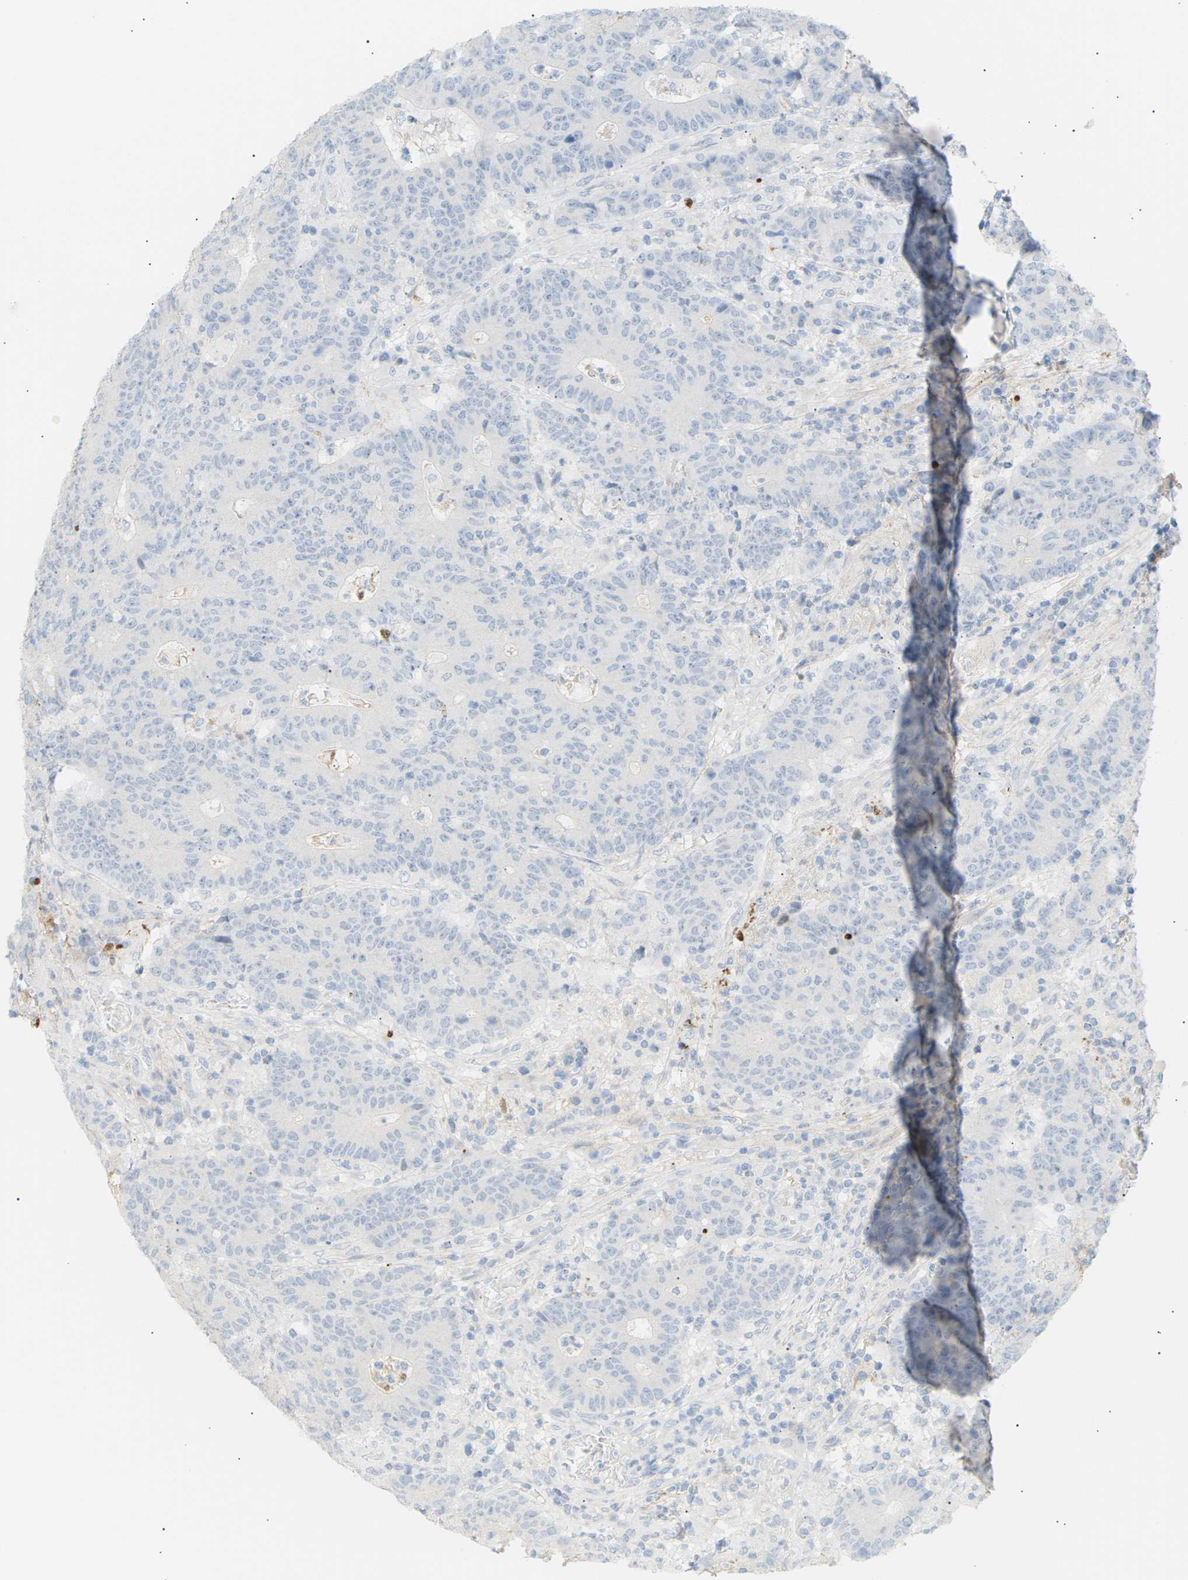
{"staining": {"intensity": "negative", "quantity": "none", "location": "none"}, "tissue": "colorectal cancer", "cell_type": "Tumor cells", "image_type": "cancer", "snomed": [{"axis": "morphology", "description": "Normal tissue, NOS"}, {"axis": "morphology", "description": "Adenocarcinoma, NOS"}, {"axis": "topography", "description": "Colon"}], "caption": "Tumor cells show no significant protein staining in colorectal cancer (adenocarcinoma).", "gene": "CLU", "patient": {"sex": "female", "age": 75}}